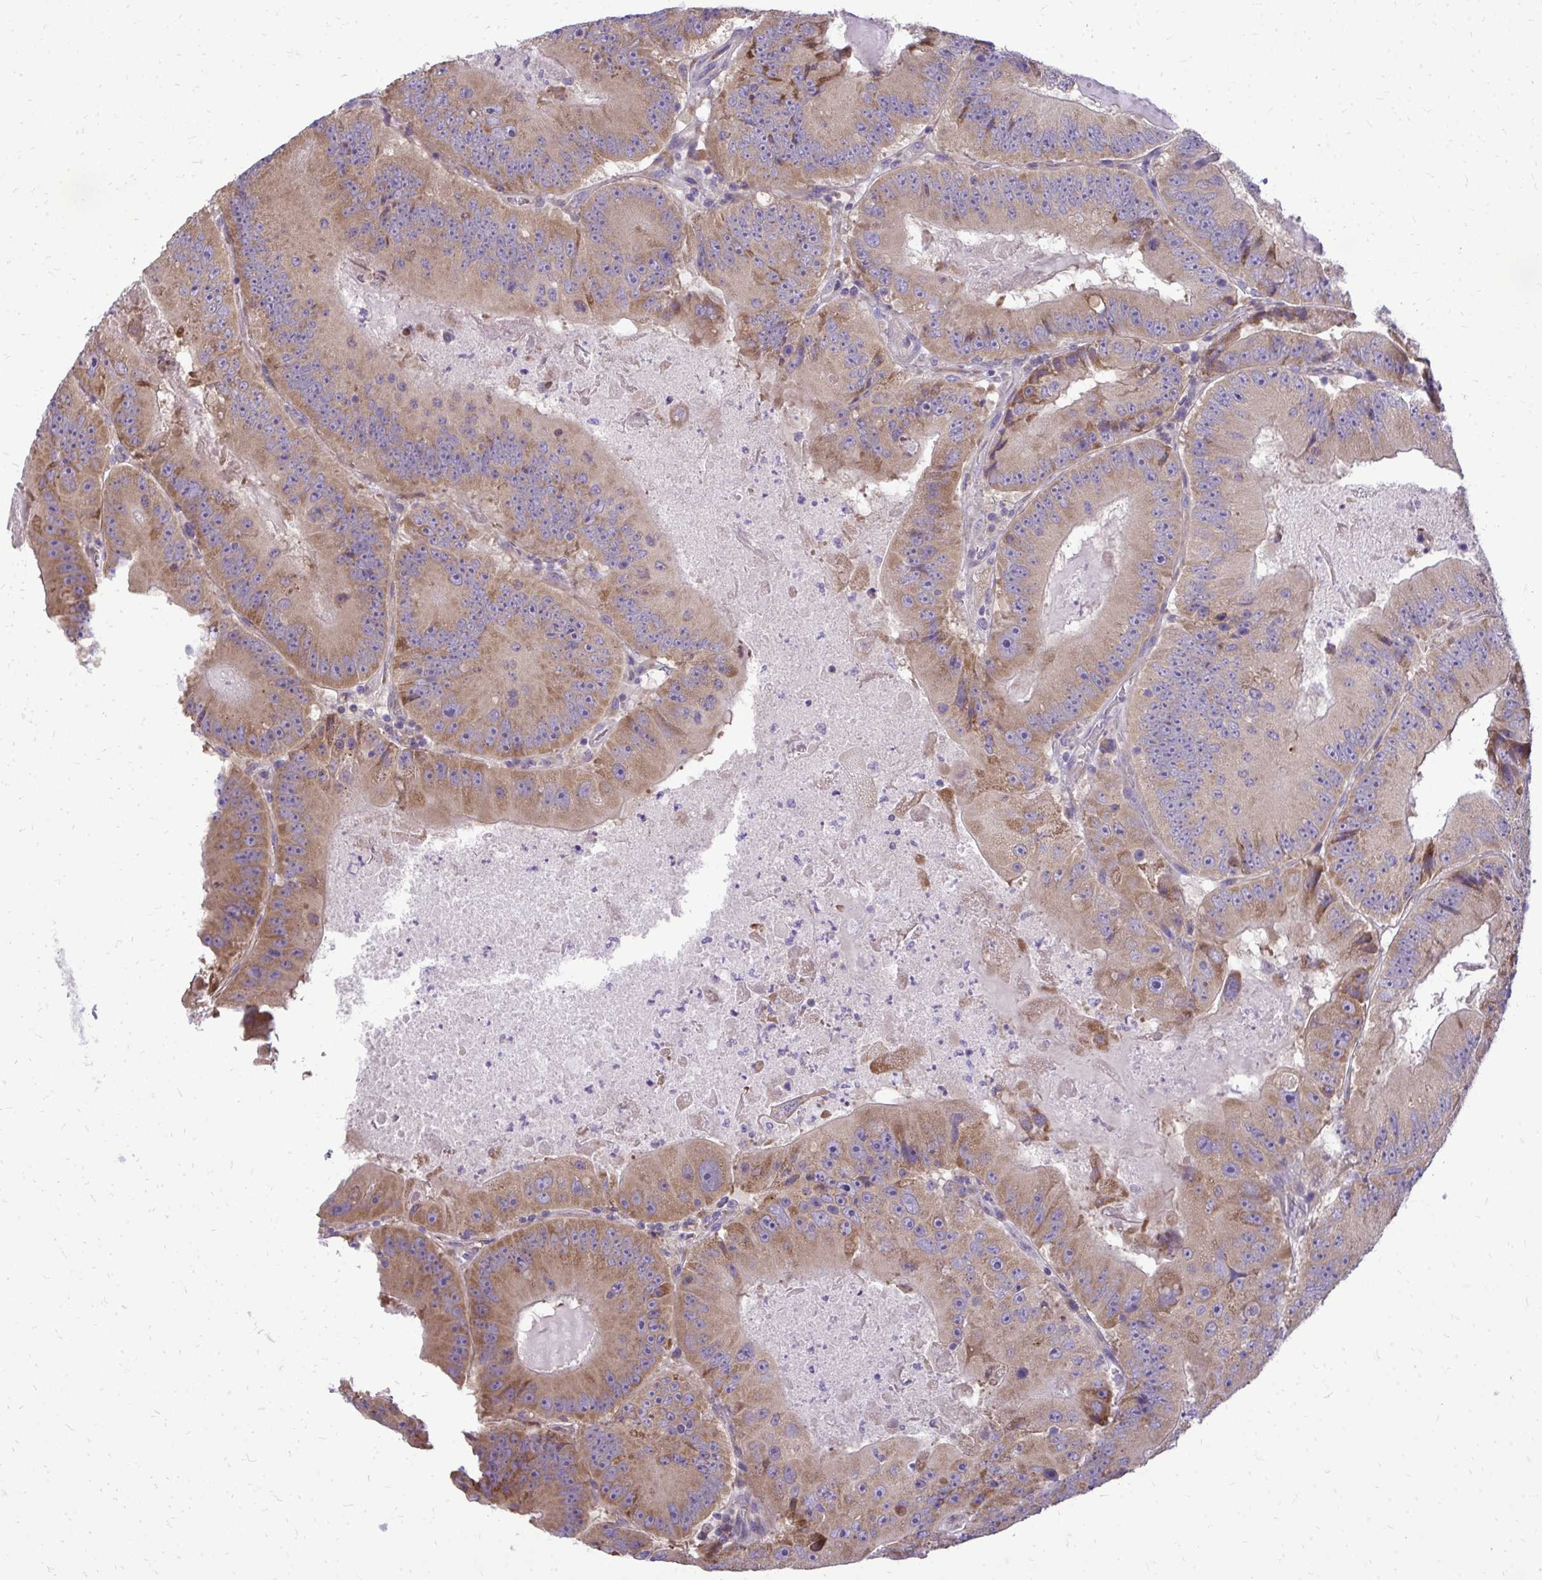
{"staining": {"intensity": "moderate", "quantity": ">75%", "location": "cytoplasmic/membranous"}, "tissue": "colorectal cancer", "cell_type": "Tumor cells", "image_type": "cancer", "snomed": [{"axis": "morphology", "description": "Adenocarcinoma, NOS"}, {"axis": "topography", "description": "Colon"}], "caption": "Human colorectal cancer stained with a brown dye exhibits moderate cytoplasmic/membranous positive expression in approximately >75% of tumor cells.", "gene": "RPLP2", "patient": {"sex": "female", "age": 86}}